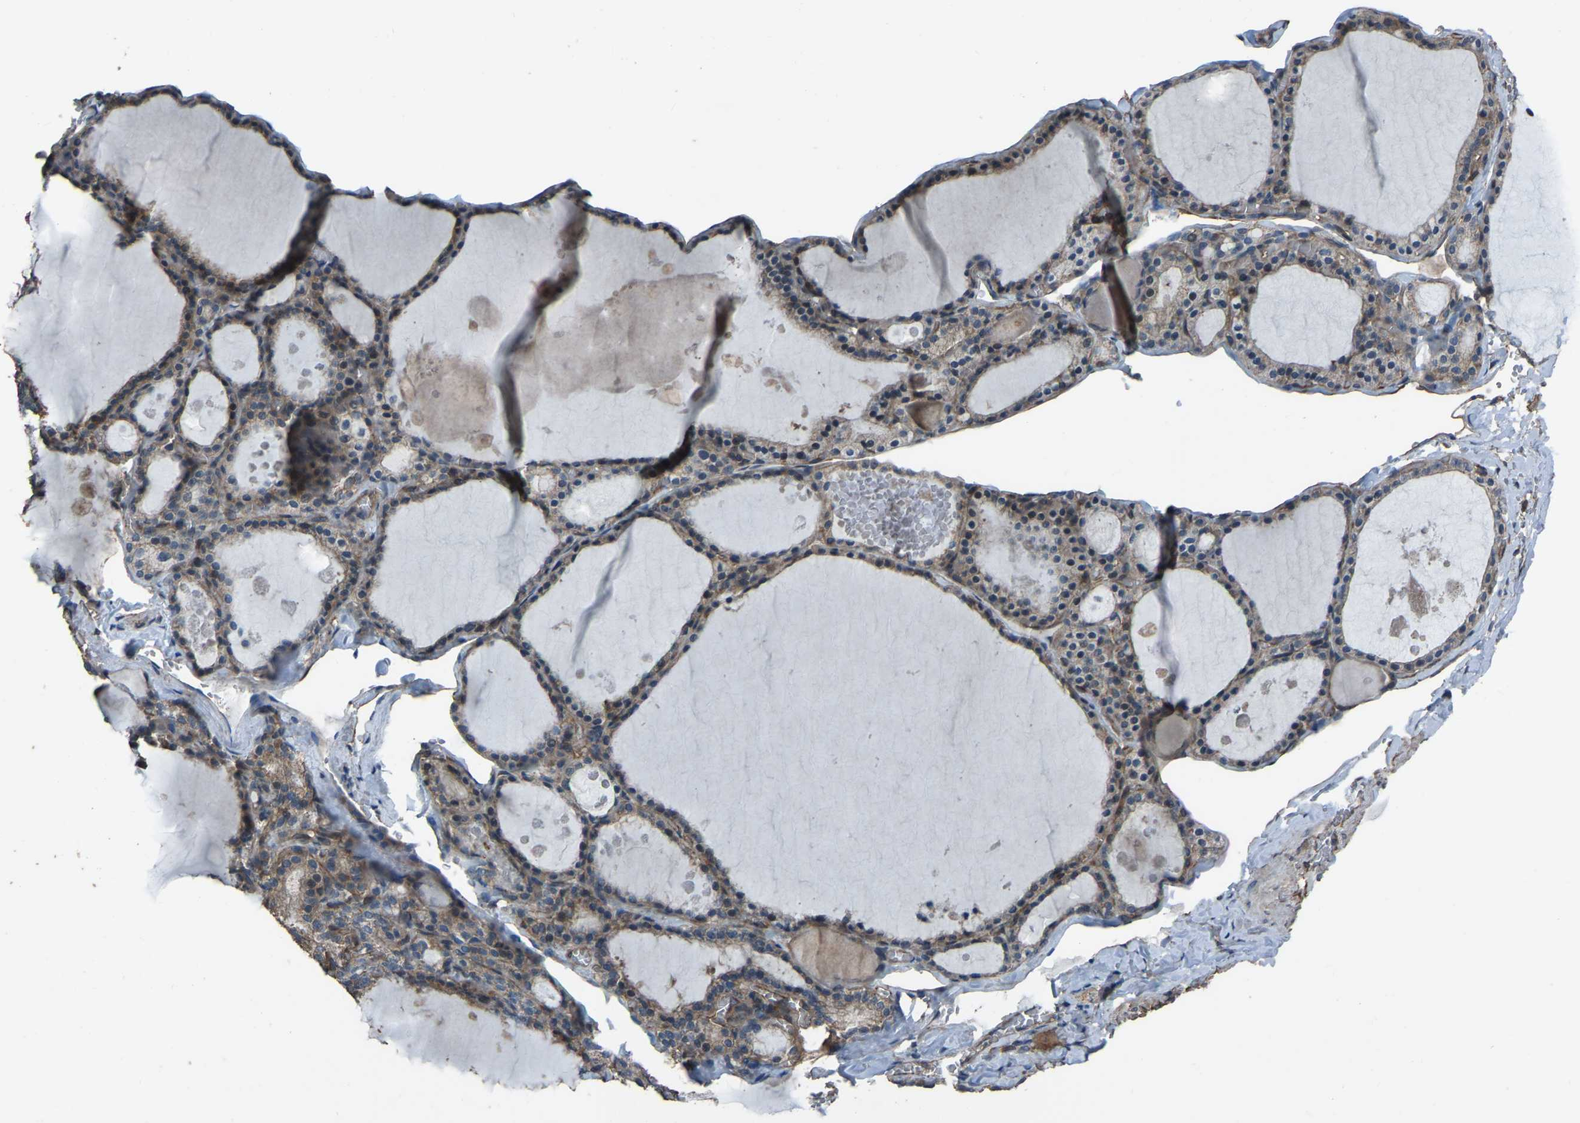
{"staining": {"intensity": "weak", "quantity": "25%-75%", "location": "cytoplasmic/membranous"}, "tissue": "thyroid gland", "cell_type": "Glandular cells", "image_type": "normal", "snomed": [{"axis": "morphology", "description": "Normal tissue, NOS"}, {"axis": "topography", "description": "Thyroid gland"}], "caption": "IHC of unremarkable human thyroid gland displays low levels of weak cytoplasmic/membranous positivity in about 25%-75% of glandular cells.", "gene": "SLC4A2", "patient": {"sex": "male", "age": 56}}